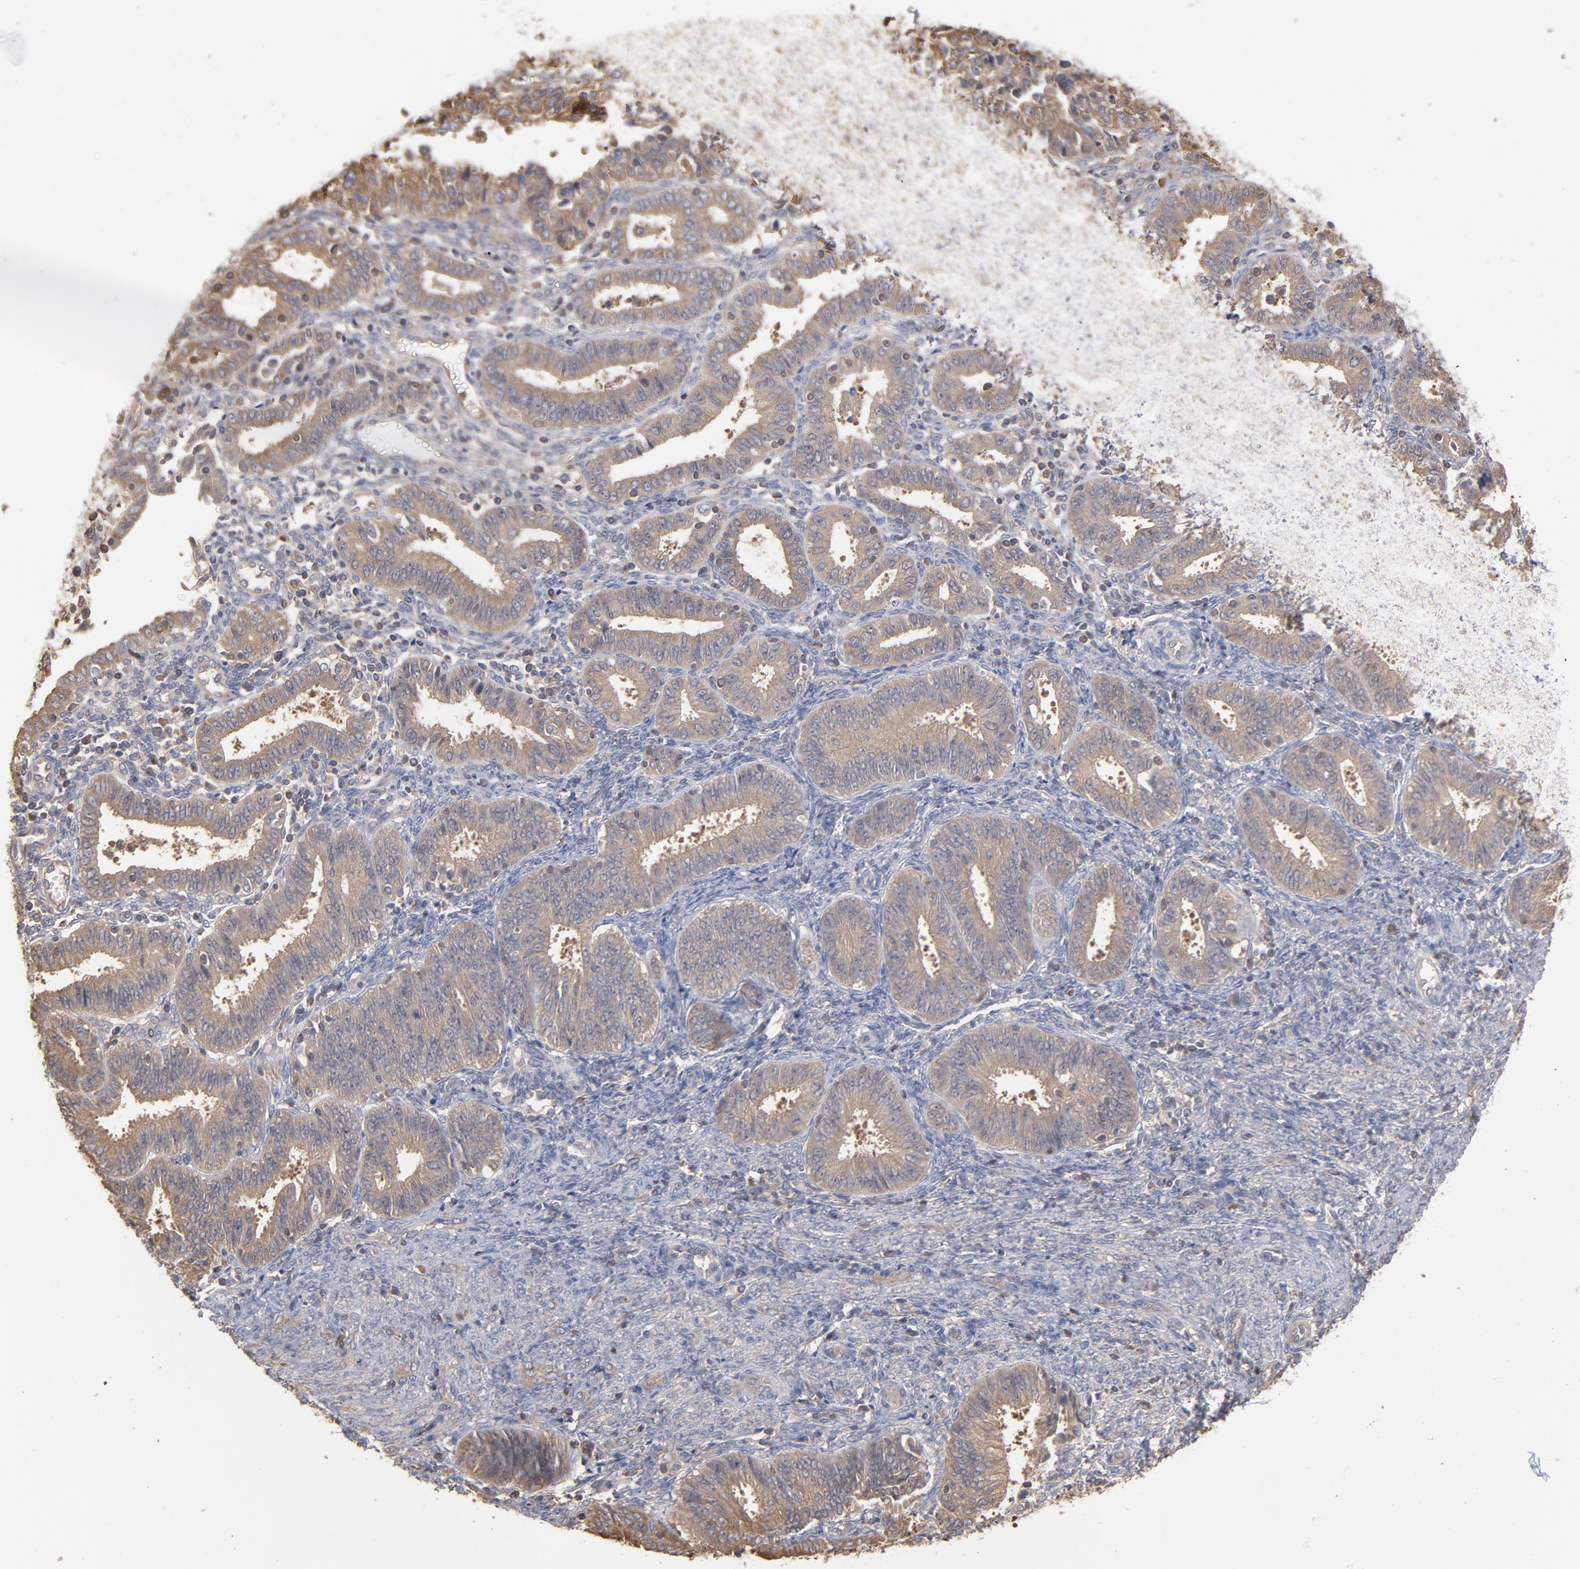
{"staining": {"intensity": "moderate", "quantity": ">75%", "location": "cytoplasmic/membranous"}, "tissue": "endometrial cancer", "cell_type": "Tumor cells", "image_type": "cancer", "snomed": [{"axis": "morphology", "description": "Adenocarcinoma, NOS"}, {"axis": "topography", "description": "Endometrium"}], "caption": "Human endometrial adenocarcinoma stained for a protein (brown) displays moderate cytoplasmic/membranous positive expression in approximately >75% of tumor cells.", "gene": "MAP2K2", "patient": {"sex": "female", "age": 42}}